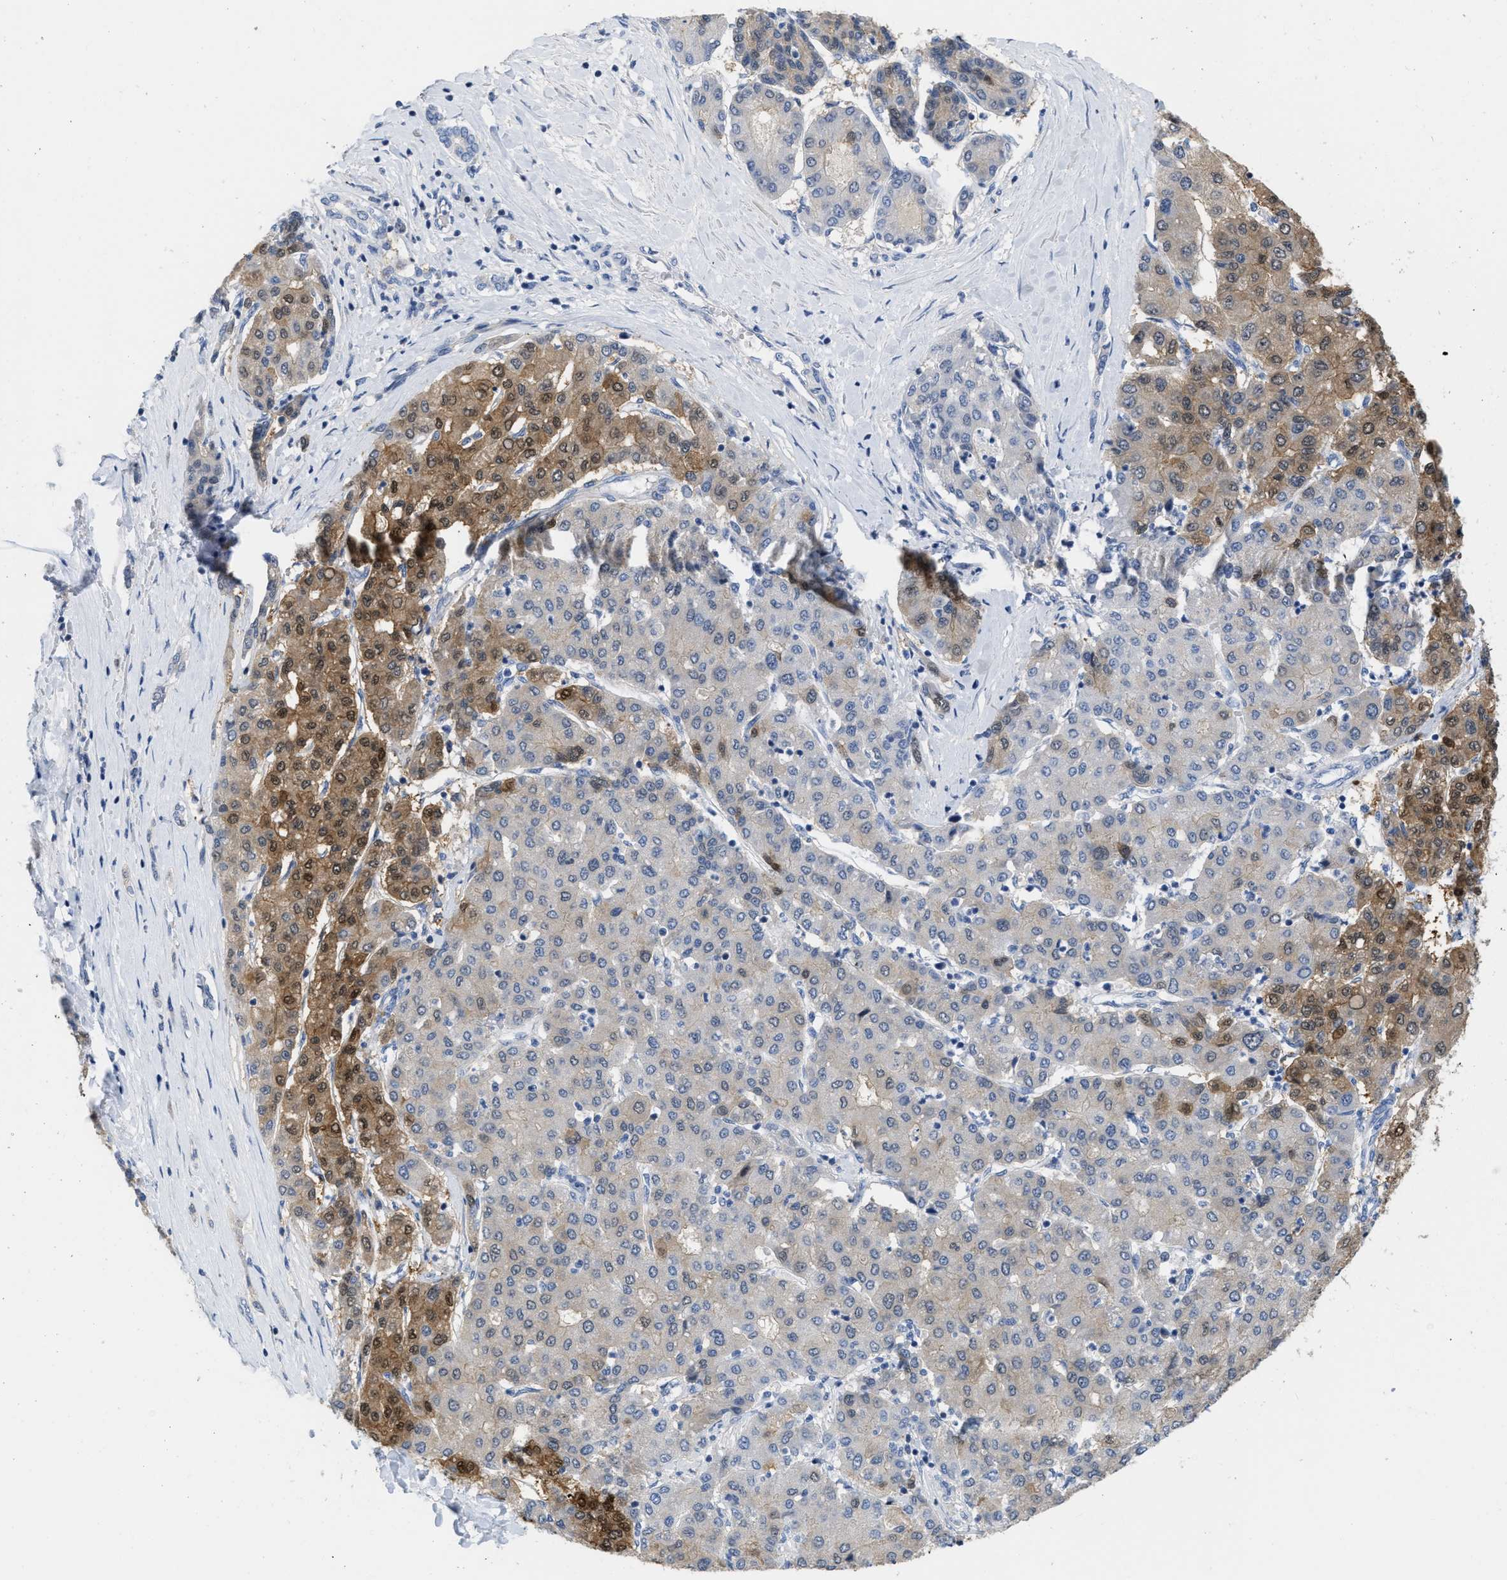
{"staining": {"intensity": "moderate", "quantity": "25%-75%", "location": "cytoplasmic/membranous"}, "tissue": "liver cancer", "cell_type": "Tumor cells", "image_type": "cancer", "snomed": [{"axis": "morphology", "description": "Carcinoma, Hepatocellular, NOS"}, {"axis": "topography", "description": "Liver"}], "caption": "Protein staining of liver cancer tissue shows moderate cytoplasmic/membranous staining in about 25%-75% of tumor cells.", "gene": "CRYM", "patient": {"sex": "male", "age": 65}}